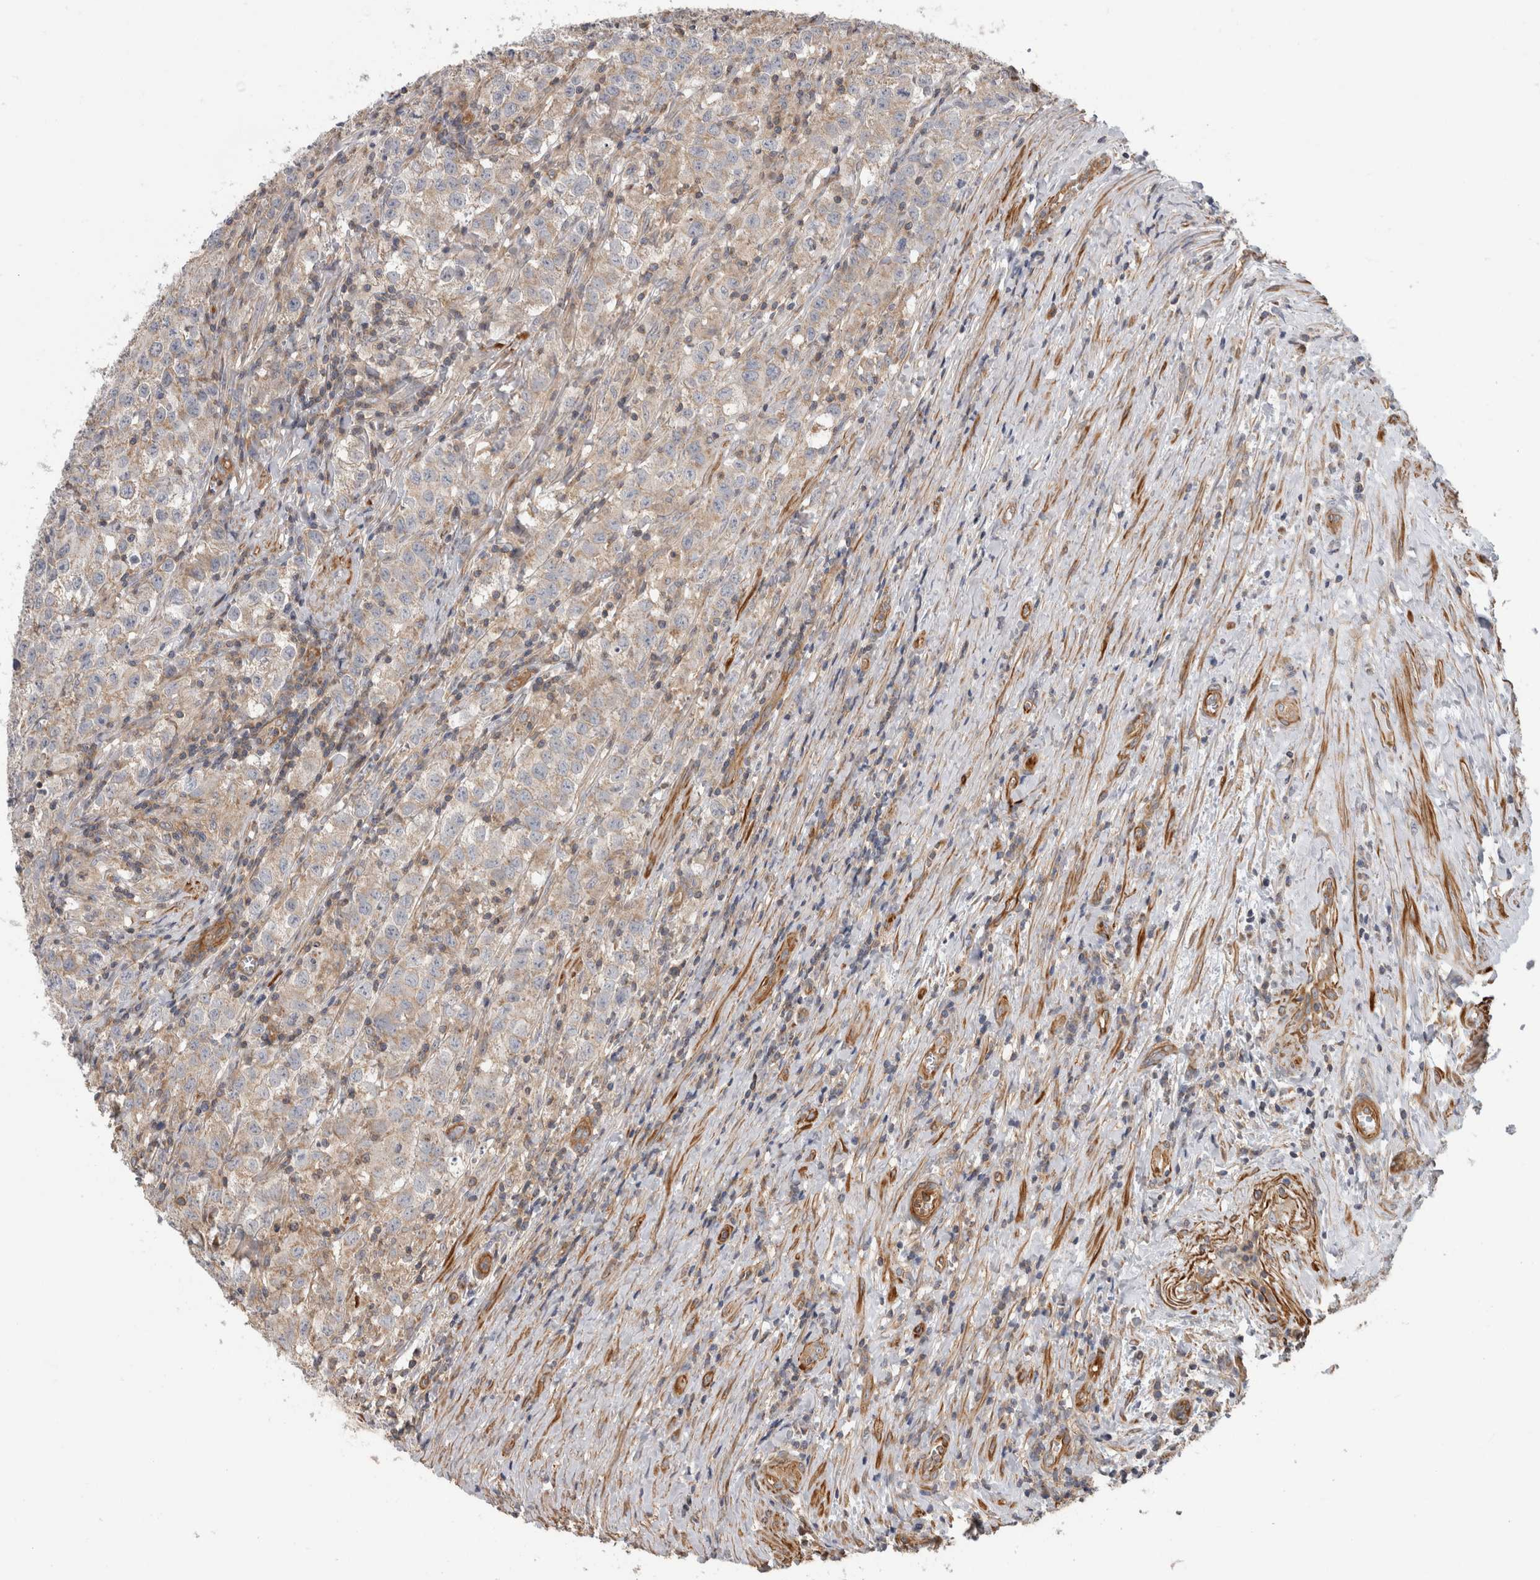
{"staining": {"intensity": "weak", "quantity": "<25%", "location": "cytoplasmic/membranous"}, "tissue": "testis cancer", "cell_type": "Tumor cells", "image_type": "cancer", "snomed": [{"axis": "morphology", "description": "Seminoma, NOS"}, {"axis": "morphology", "description": "Carcinoma, Embryonal, NOS"}, {"axis": "topography", "description": "Testis"}], "caption": "Protein analysis of testis cancer reveals no significant expression in tumor cells.", "gene": "SFXN2", "patient": {"sex": "male", "age": 43}}